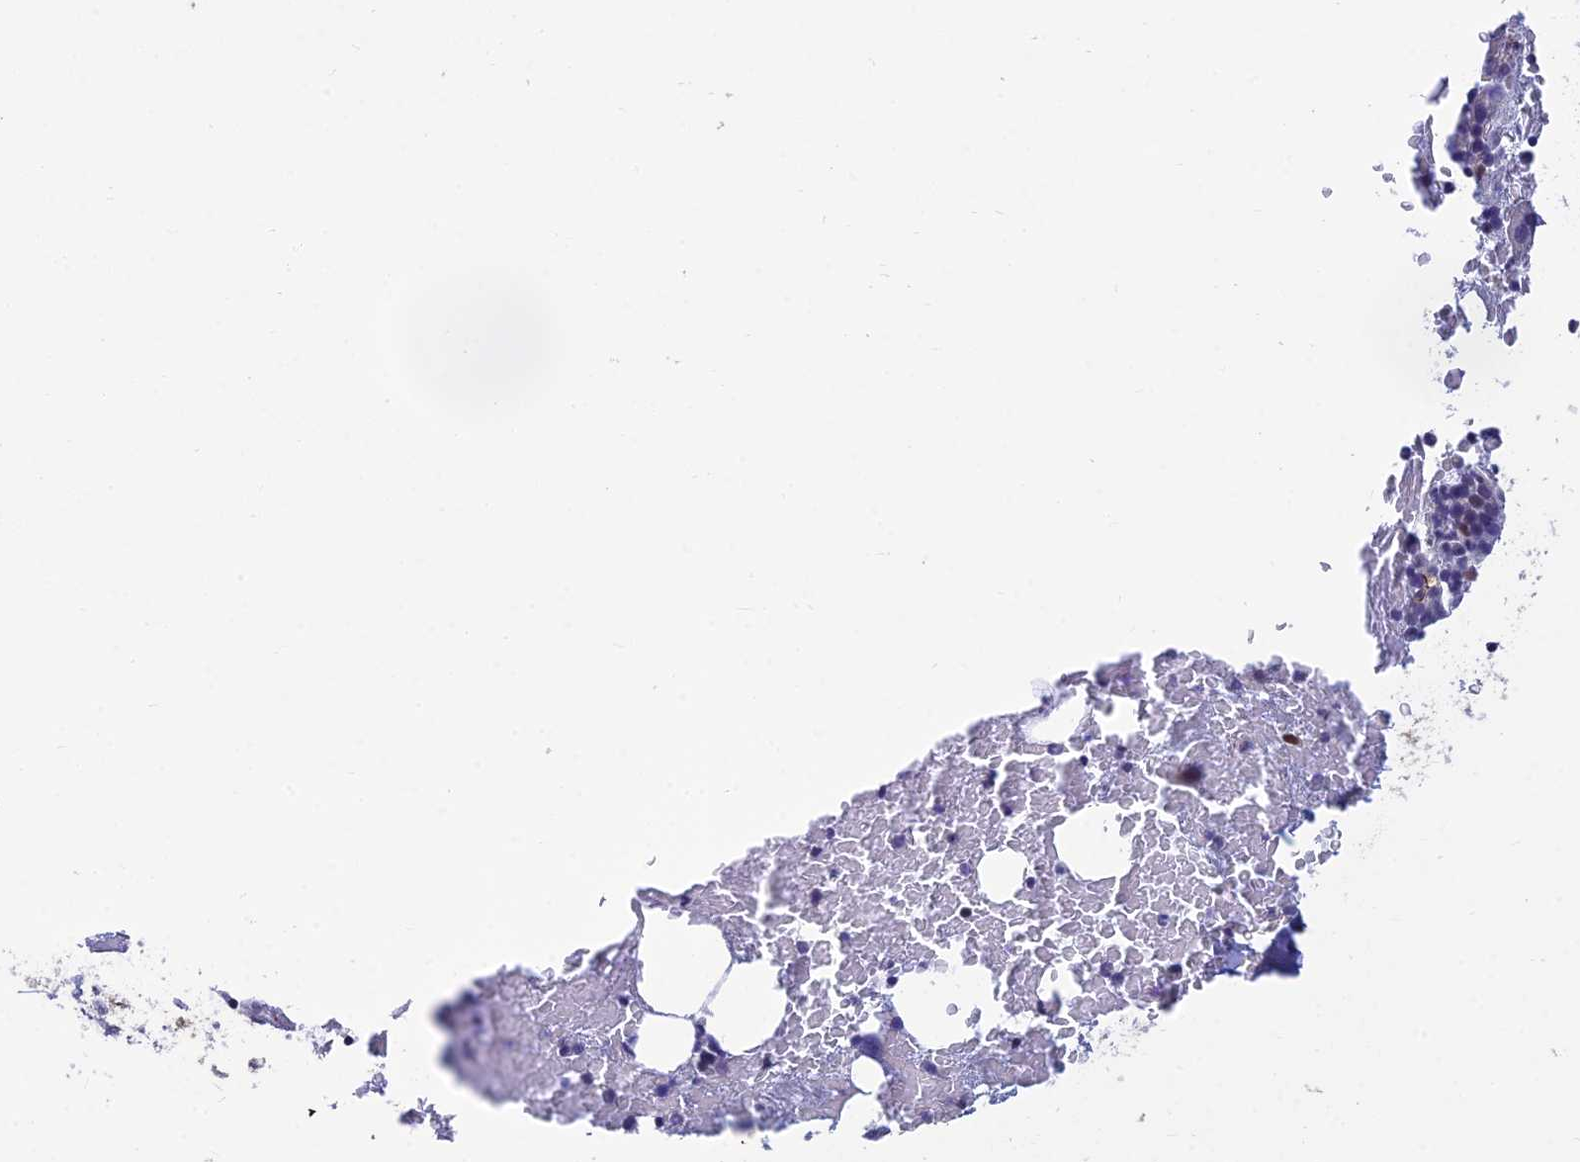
{"staining": {"intensity": "negative", "quantity": "none", "location": "none"}, "tissue": "bone marrow", "cell_type": "Hematopoietic cells", "image_type": "normal", "snomed": [{"axis": "morphology", "description": "Normal tissue, NOS"}, {"axis": "topography", "description": "Bone marrow"}], "caption": "Hematopoietic cells are negative for brown protein staining in unremarkable bone marrow. The staining was performed using DAB (3,3'-diaminobenzidine) to visualize the protein expression in brown, while the nuclei were stained in blue with hematoxylin (Magnification: 20x).", "gene": "CLK4", "patient": {"sex": "male", "age": 72}}